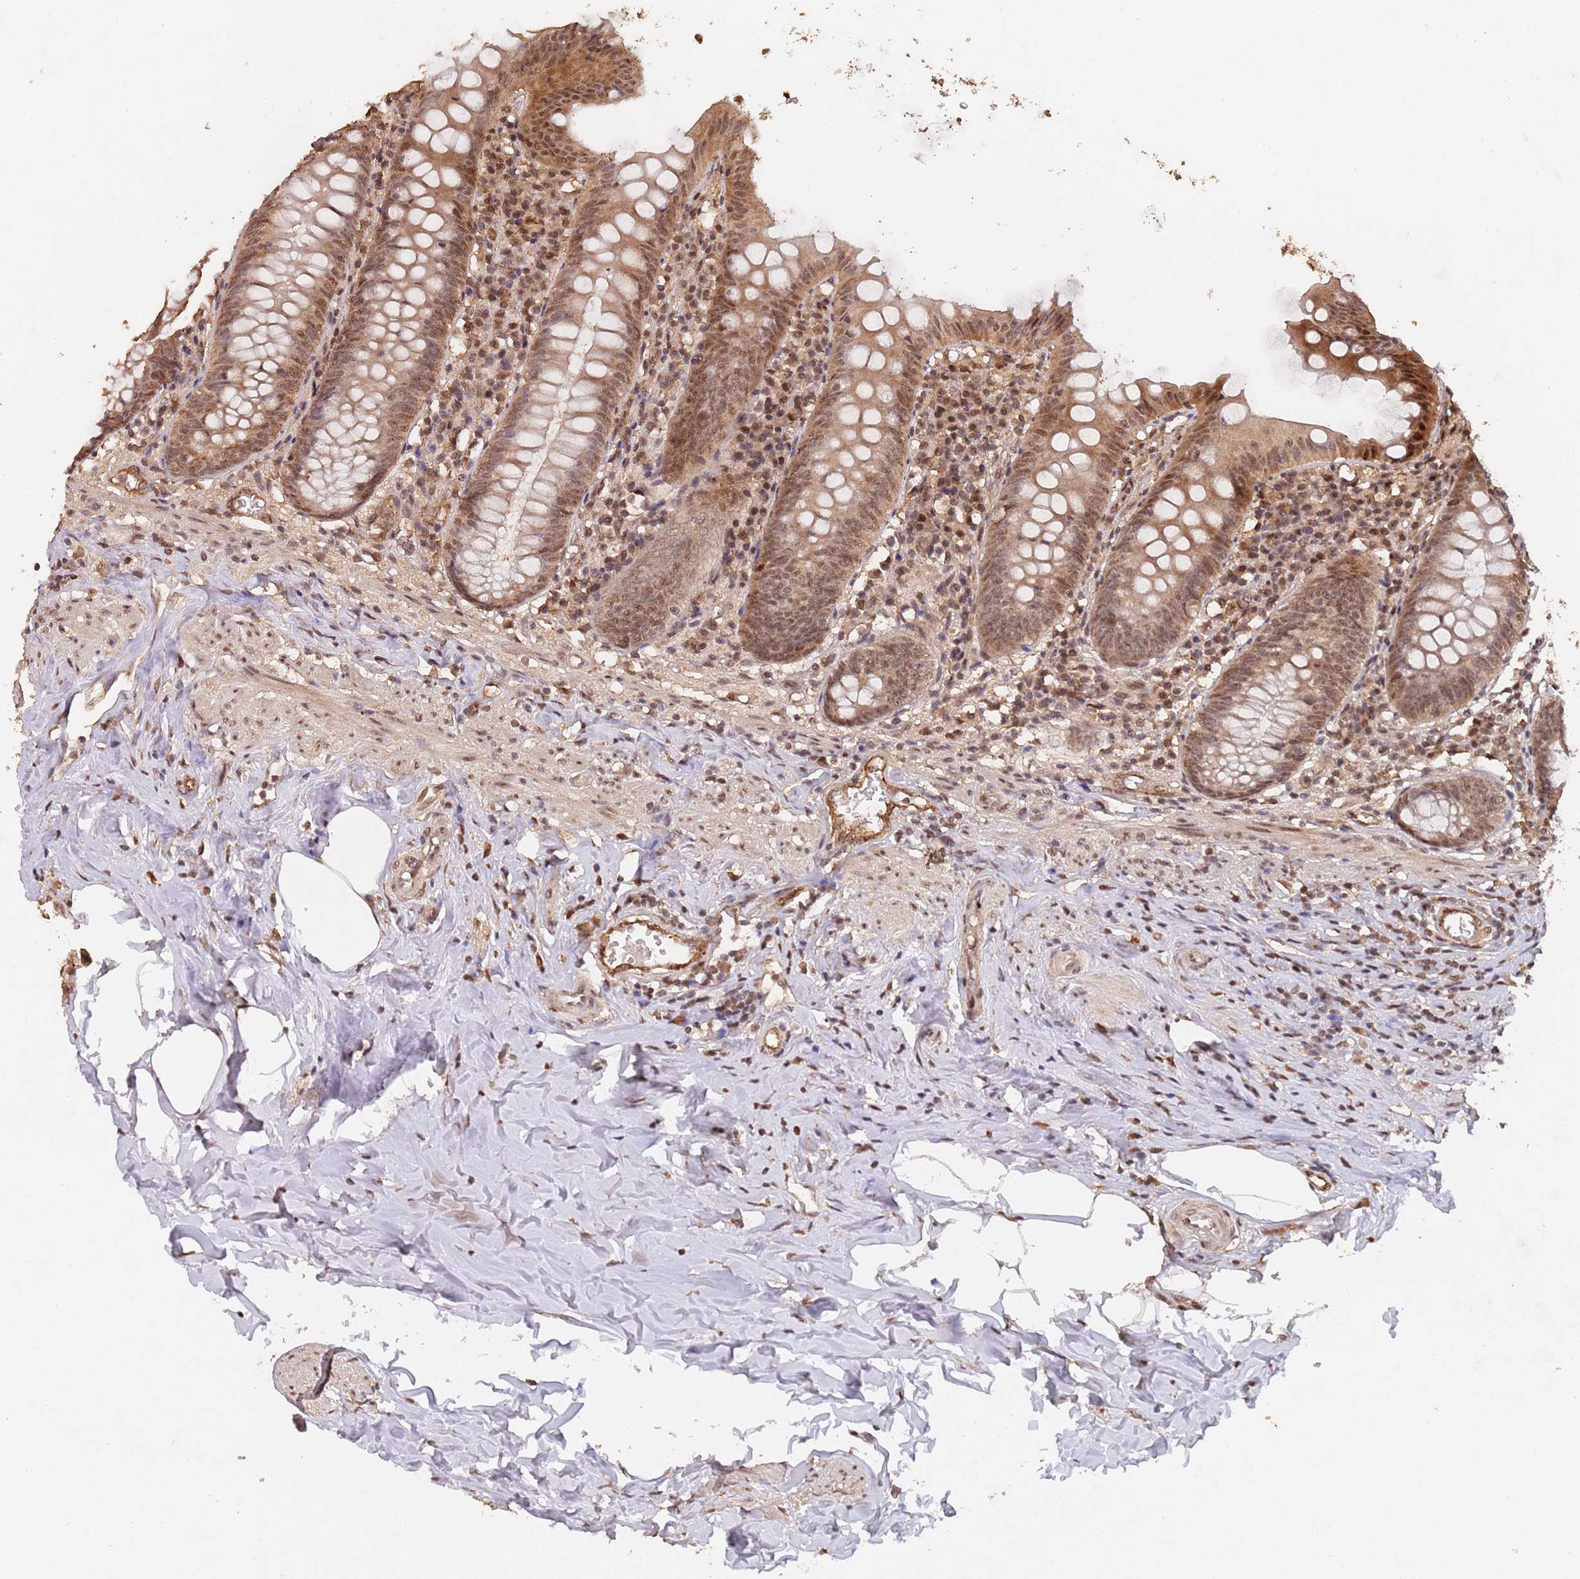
{"staining": {"intensity": "moderate", "quantity": ">75%", "location": "cytoplasmic/membranous,nuclear"}, "tissue": "appendix", "cell_type": "Glandular cells", "image_type": "normal", "snomed": [{"axis": "morphology", "description": "Normal tissue, NOS"}, {"axis": "topography", "description": "Appendix"}], "caption": "IHC (DAB) staining of unremarkable appendix exhibits moderate cytoplasmic/membranous,nuclear protein positivity in approximately >75% of glandular cells.", "gene": "RFXANK", "patient": {"sex": "female", "age": 54}}